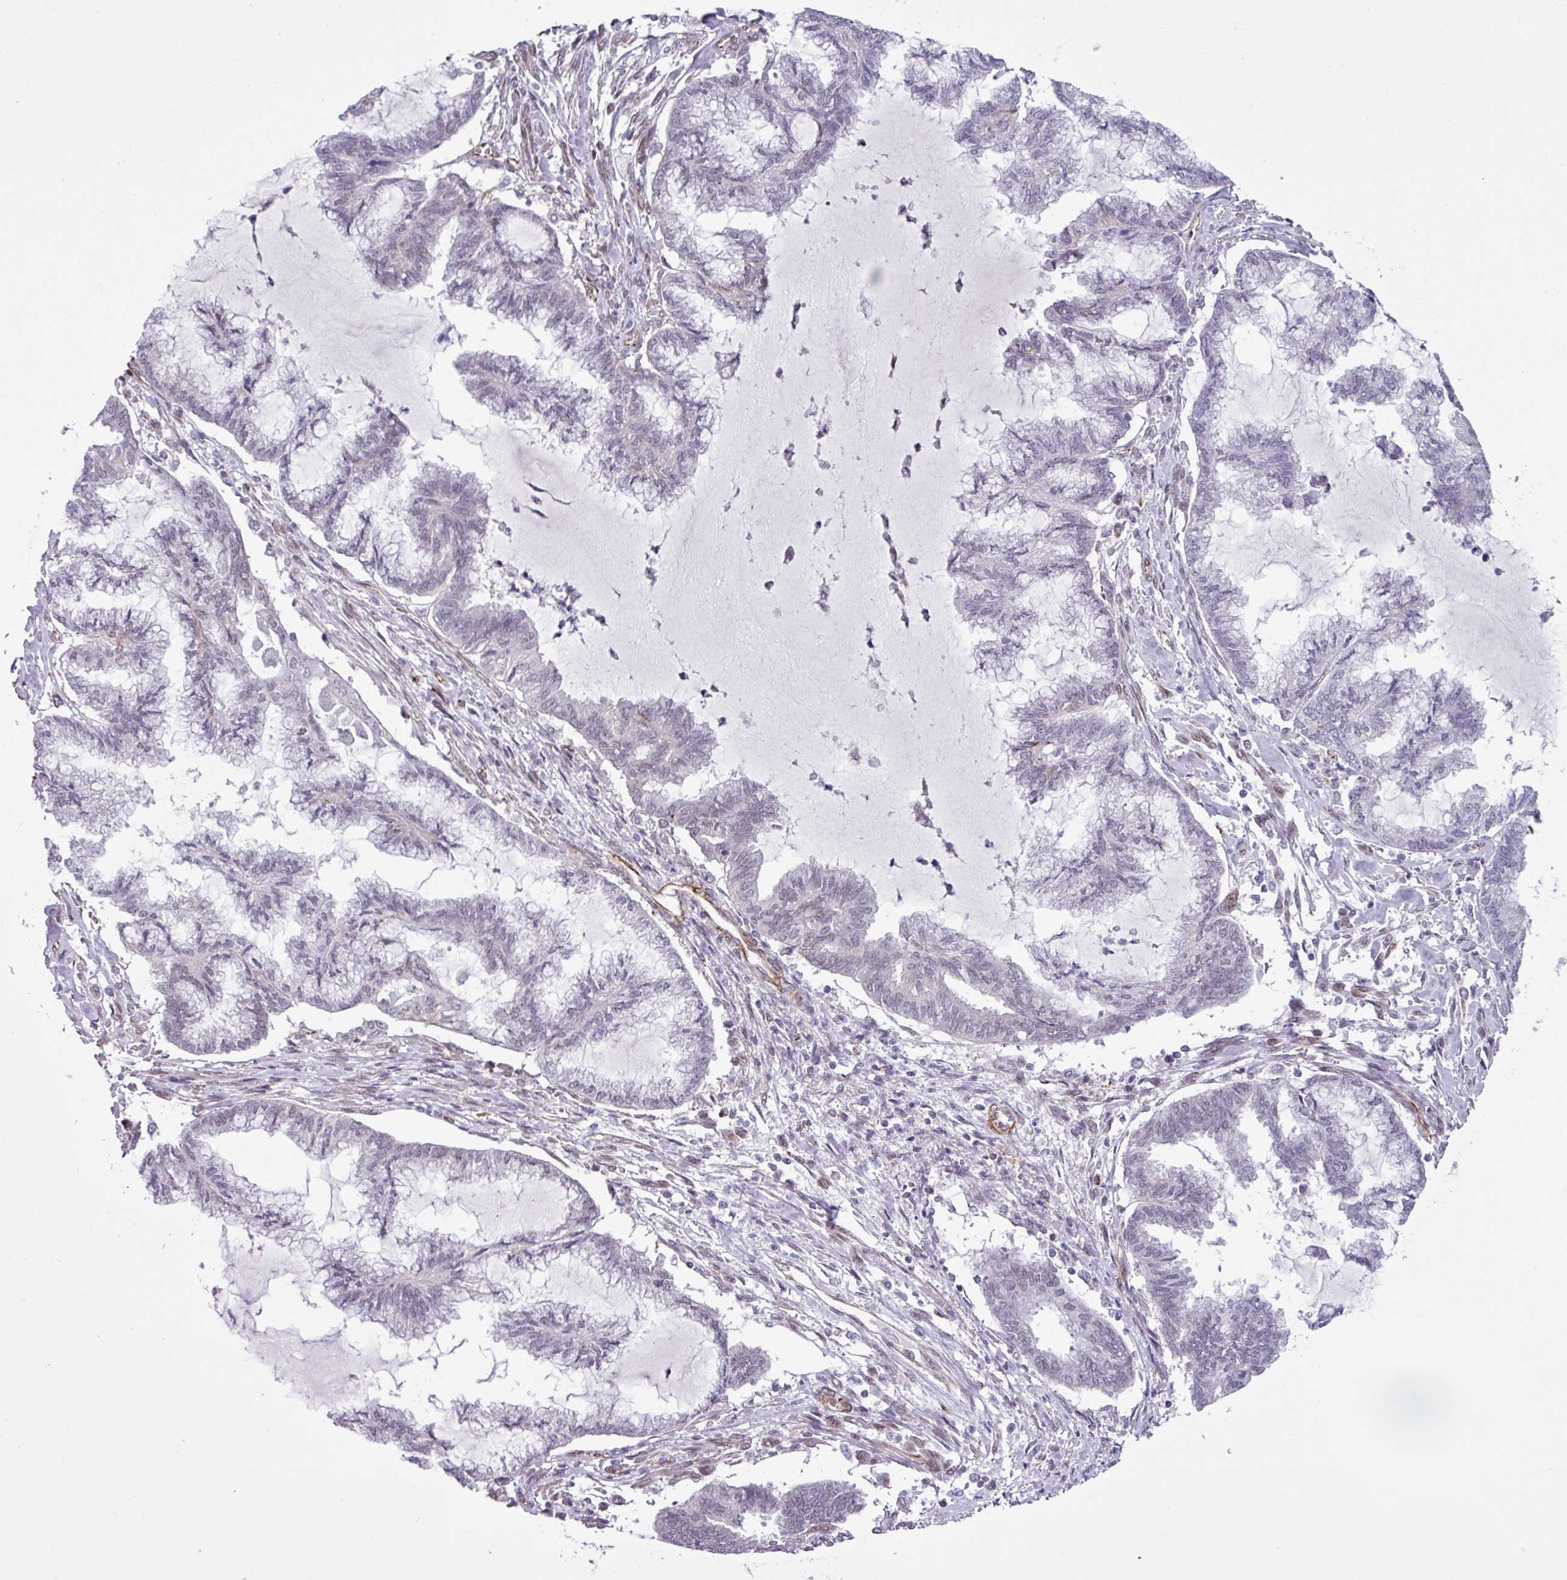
{"staining": {"intensity": "weak", "quantity": "<25%", "location": "nuclear"}, "tissue": "endometrial cancer", "cell_type": "Tumor cells", "image_type": "cancer", "snomed": [{"axis": "morphology", "description": "Adenocarcinoma, NOS"}, {"axis": "topography", "description": "Endometrium"}], "caption": "Adenocarcinoma (endometrial) was stained to show a protein in brown. There is no significant staining in tumor cells. Nuclei are stained in blue.", "gene": "CHD3", "patient": {"sex": "female", "age": 86}}